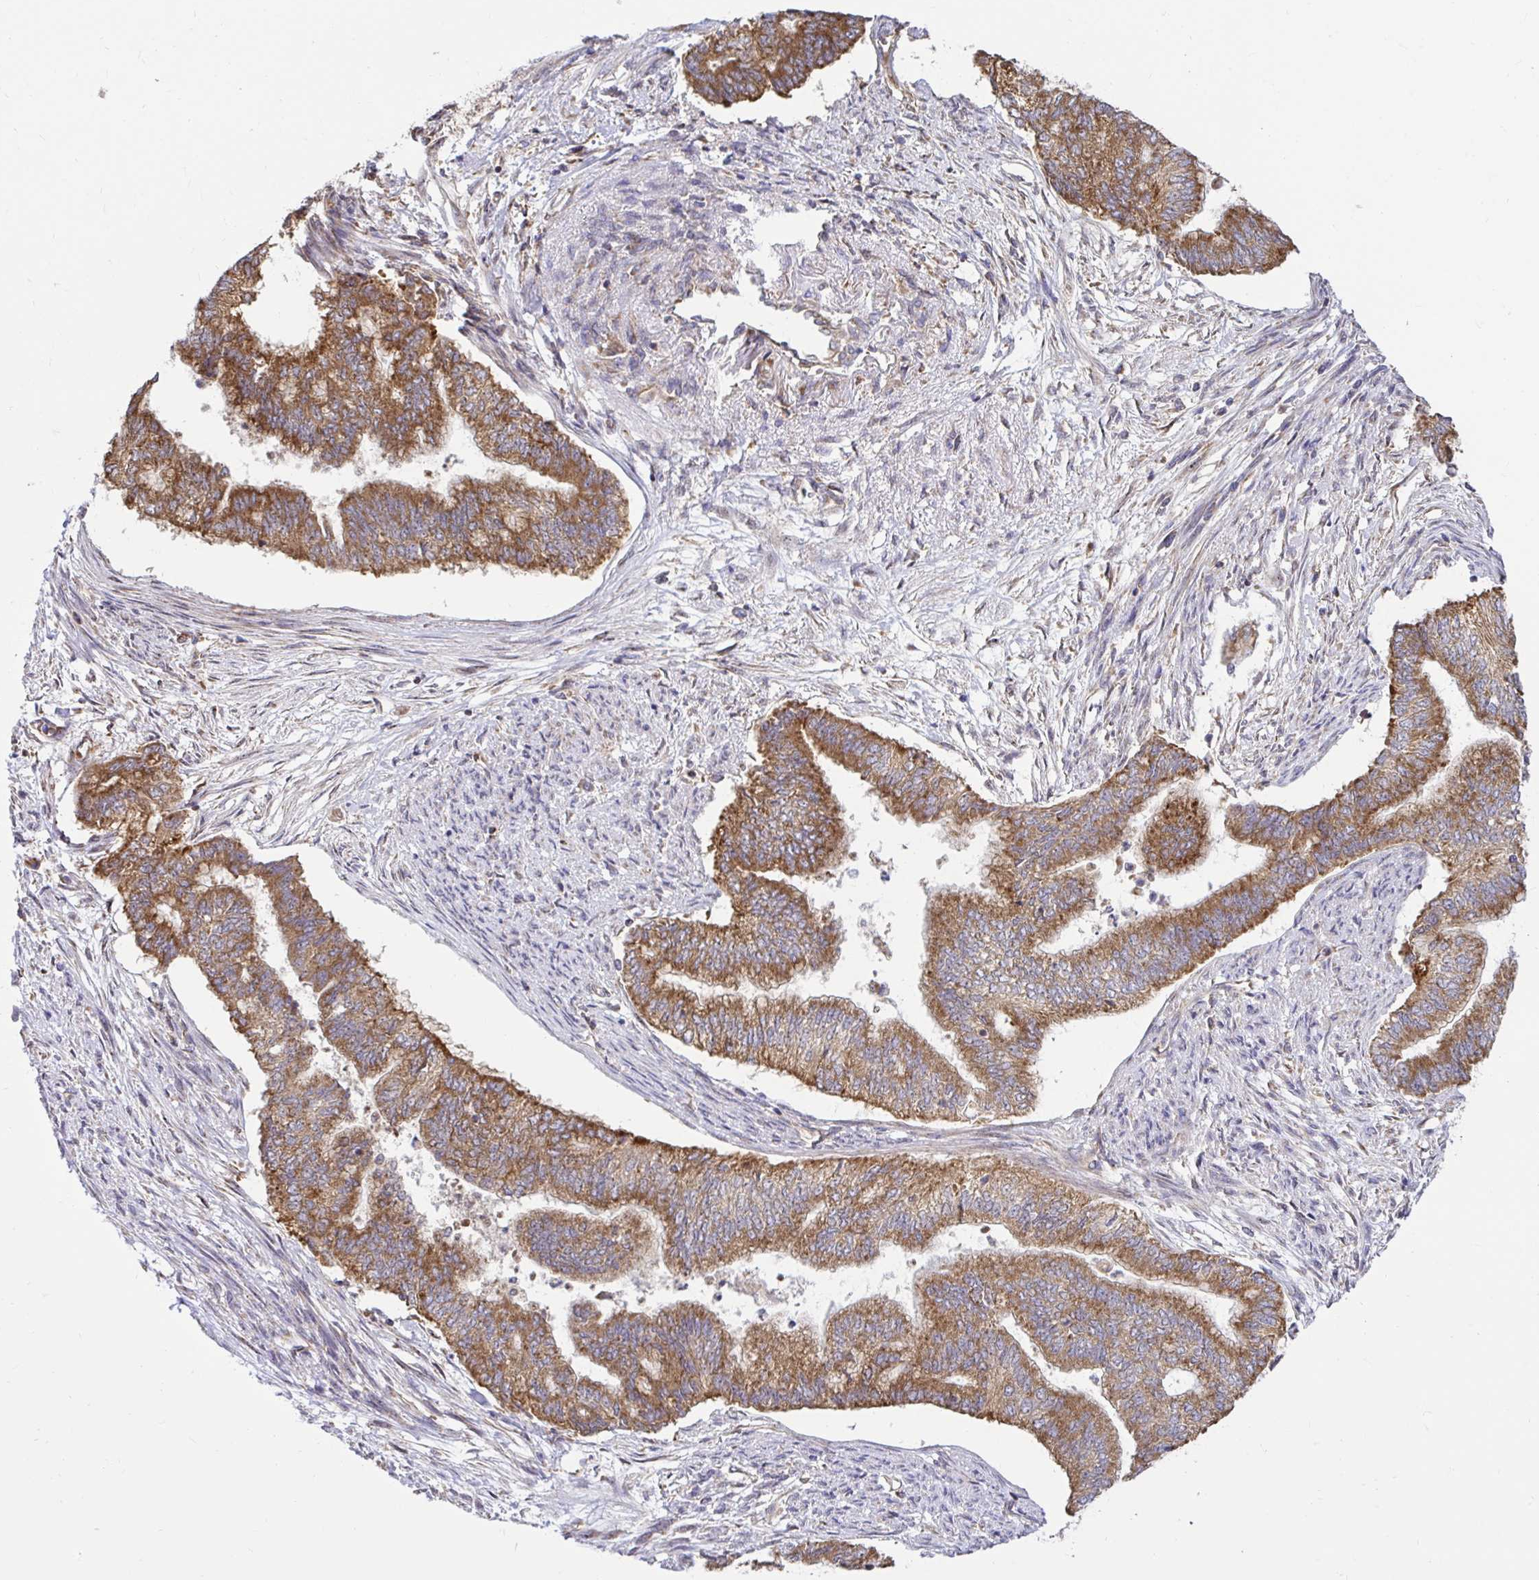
{"staining": {"intensity": "strong", "quantity": ">75%", "location": "cytoplasmic/membranous"}, "tissue": "endometrial cancer", "cell_type": "Tumor cells", "image_type": "cancer", "snomed": [{"axis": "morphology", "description": "Adenocarcinoma, NOS"}, {"axis": "topography", "description": "Endometrium"}], "caption": "Endometrial cancer (adenocarcinoma) stained for a protein (brown) reveals strong cytoplasmic/membranous positive positivity in approximately >75% of tumor cells.", "gene": "VTI1B", "patient": {"sex": "female", "age": 65}}